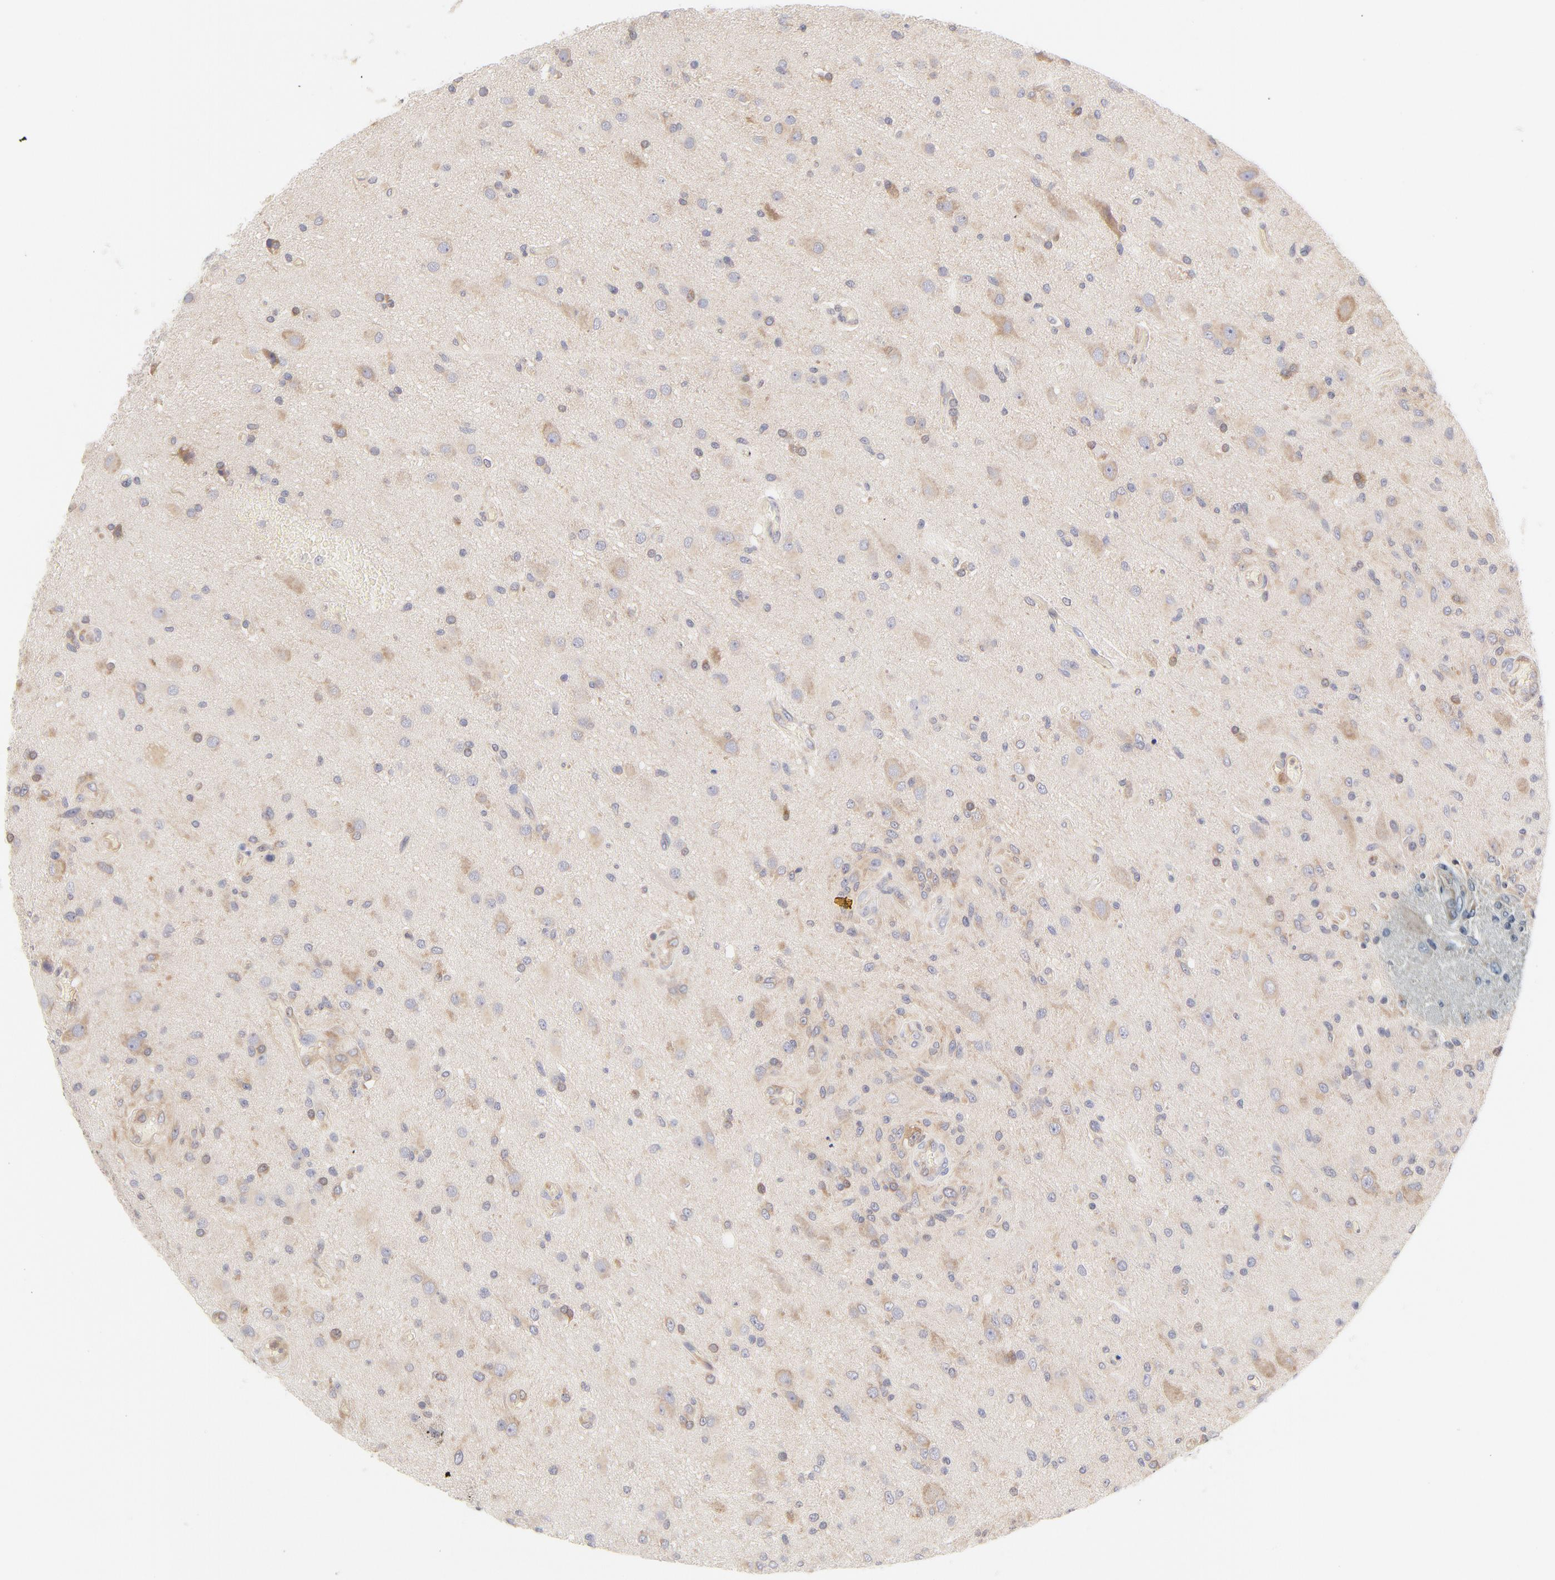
{"staining": {"intensity": "weak", "quantity": ">75%", "location": "cytoplasmic/membranous"}, "tissue": "glioma", "cell_type": "Tumor cells", "image_type": "cancer", "snomed": [{"axis": "morphology", "description": "Normal tissue, NOS"}, {"axis": "morphology", "description": "Glioma, malignant, High grade"}, {"axis": "topography", "description": "Cerebral cortex"}], "caption": "The micrograph demonstrates staining of glioma, revealing weak cytoplasmic/membranous protein positivity (brown color) within tumor cells. The staining was performed using DAB to visualize the protein expression in brown, while the nuclei were stained in blue with hematoxylin (Magnification: 20x).", "gene": "RPS6KA1", "patient": {"sex": "male", "age": 77}}